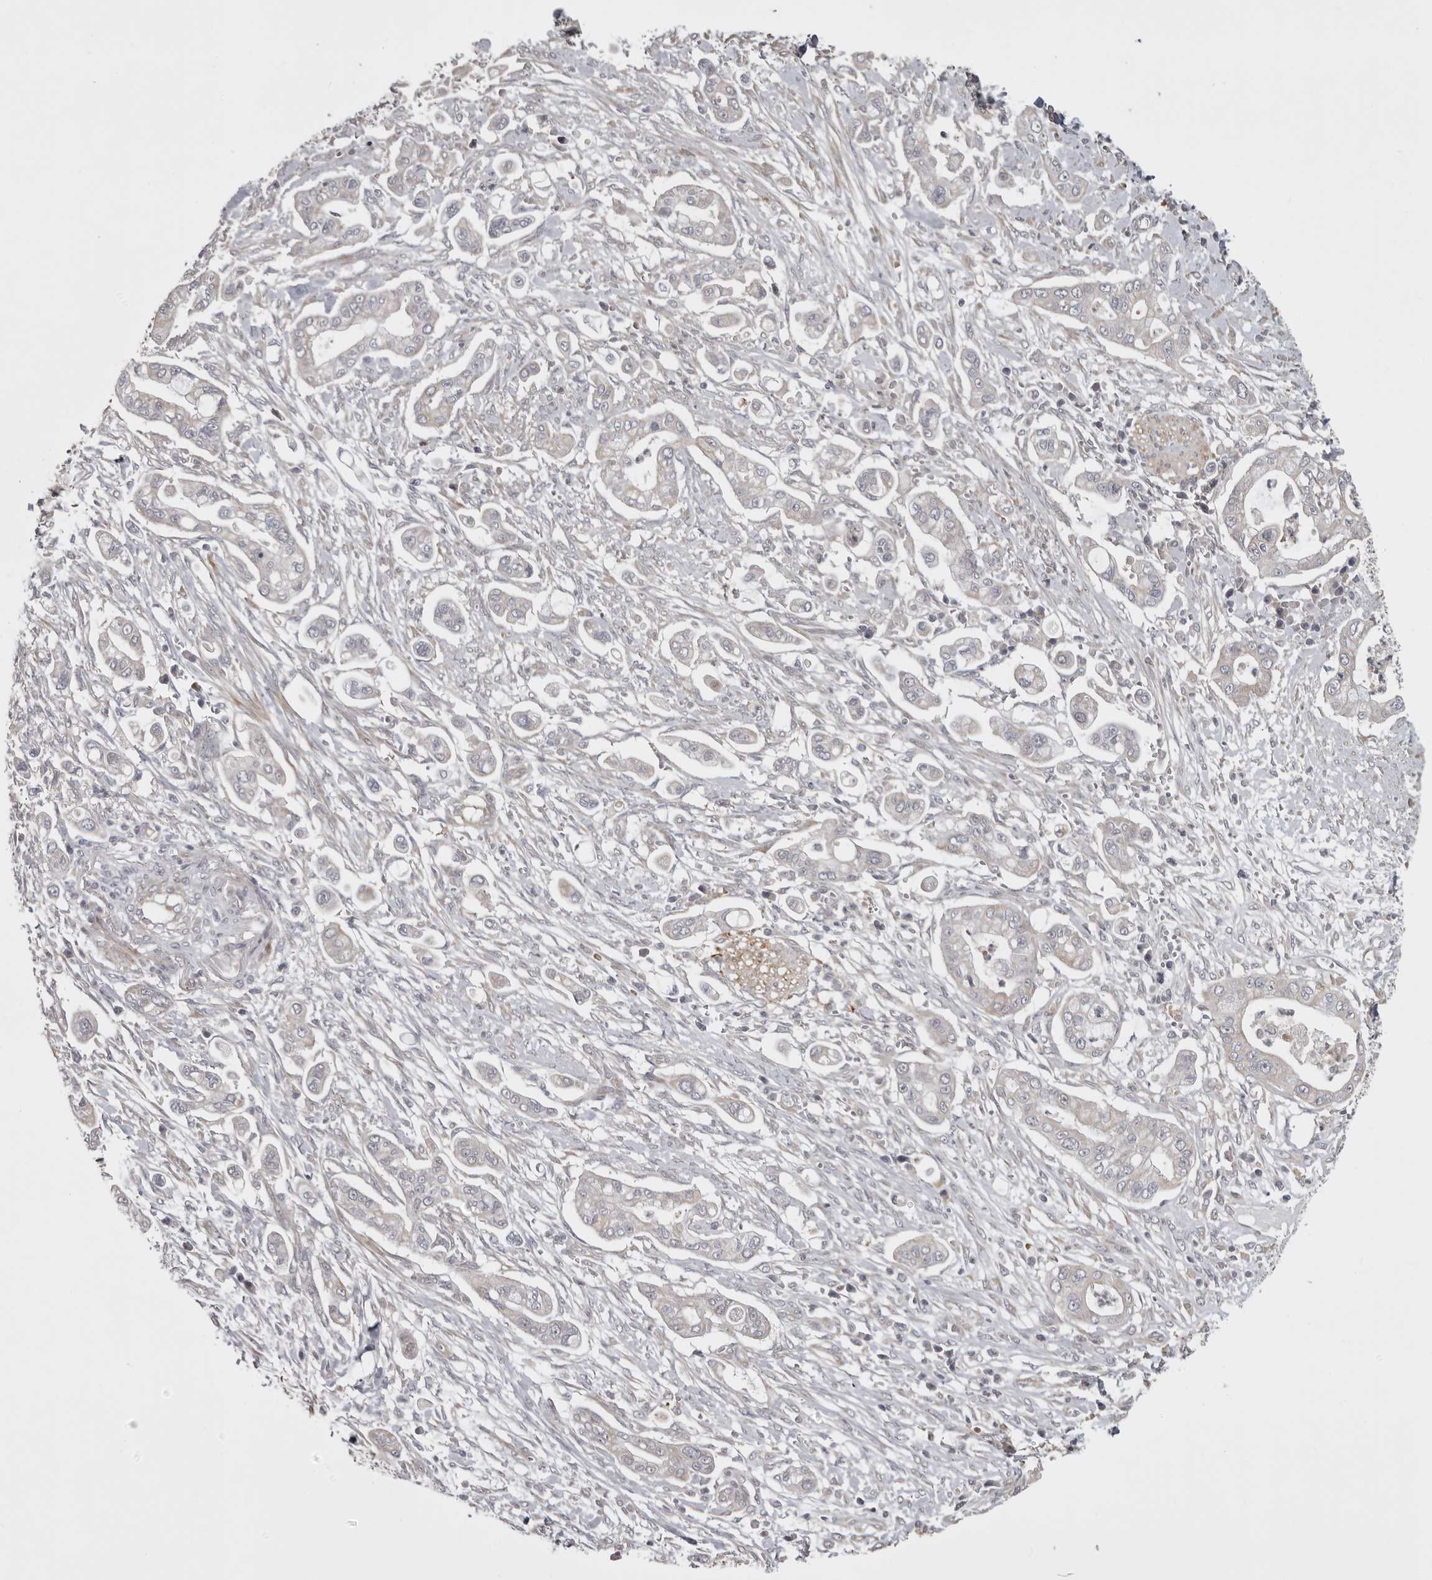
{"staining": {"intensity": "weak", "quantity": "<25%", "location": "cytoplasmic/membranous"}, "tissue": "pancreatic cancer", "cell_type": "Tumor cells", "image_type": "cancer", "snomed": [{"axis": "morphology", "description": "Adenocarcinoma, NOS"}, {"axis": "topography", "description": "Pancreas"}], "caption": "This histopathology image is of pancreatic cancer (adenocarcinoma) stained with IHC to label a protein in brown with the nuclei are counter-stained blue. There is no staining in tumor cells. (DAB (3,3'-diaminobenzidine) immunohistochemistry with hematoxylin counter stain).", "gene": "ZNRF1", "patient": {"sex": "male", "age": 68}}